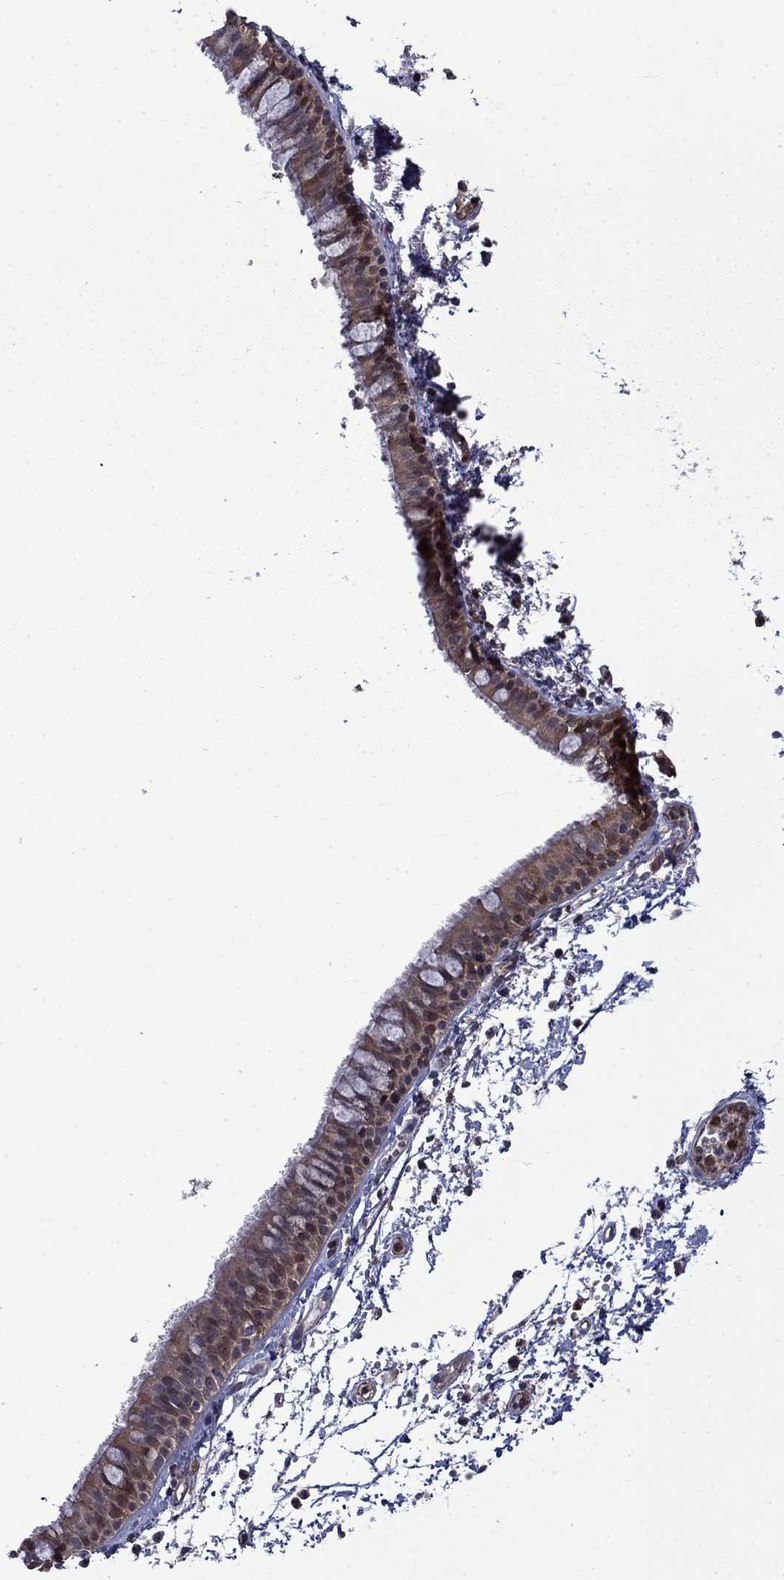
{"staining": {"intensity": "moderate", "quantity": "25%-75%", "location": "cytoplasmic/membranous"}, "tissue": "bronchus", "cell_type": "Respiratory epithelial cells", "image_type": "normal", "snomed": [{"axis": "morphology", "description": "Normal tissue, NOS"}, {"axis": "topography", "description": "Cartilage tissue"}, {"axis": "topography", "description": "Bronchus"}], "caption": "Brown immunohistochemical staining in unremarkable human bronchus reveals moderate cytoplasmic/membranous staining in about 25%-75% of respiratory epithelial cells. (DAB (3,3'-diaminobenzidine) IHC with brightfield microscopy, high magnification).", "gene": "TPMT", "patient": {"sex": "male", "age": 66}}